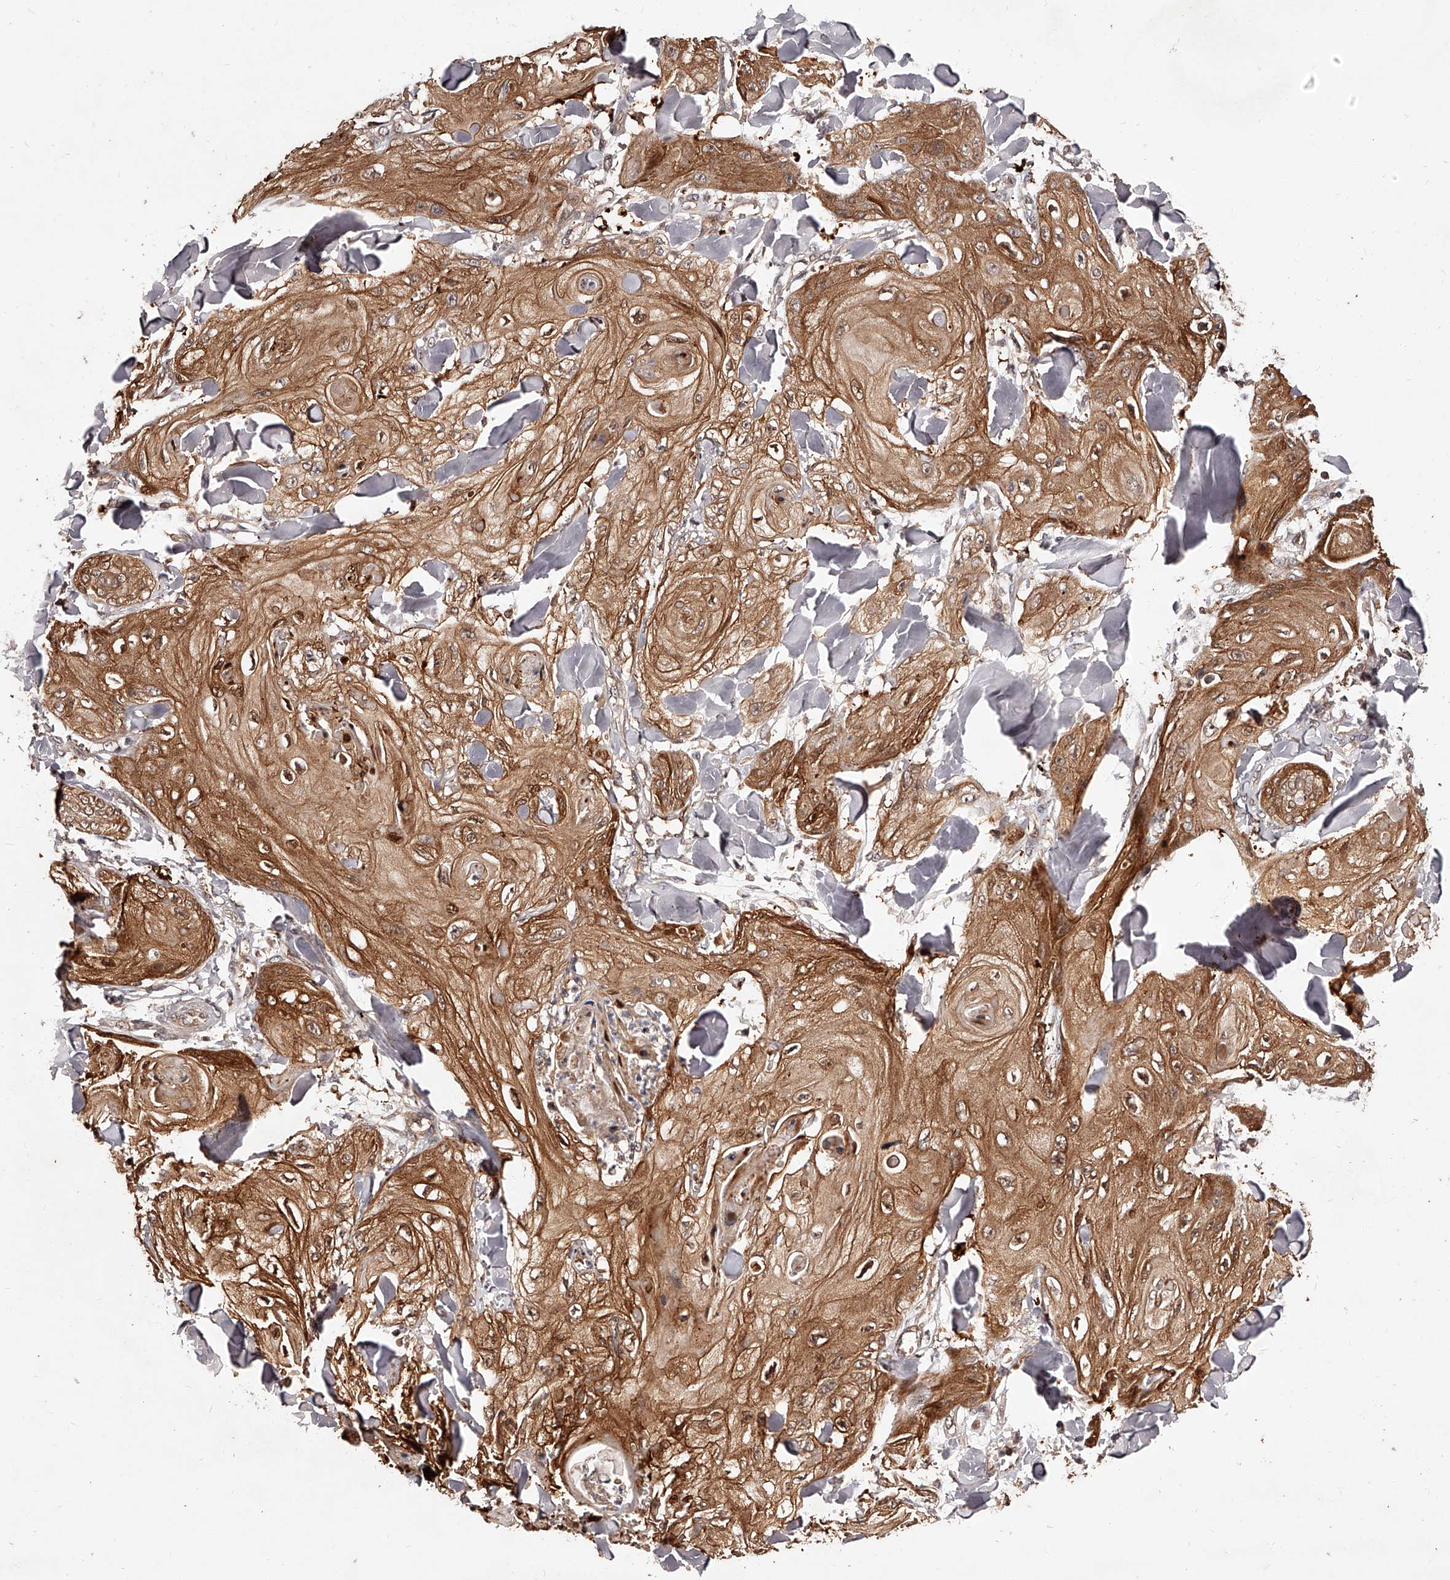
{"staining": {"intensity": "moderate", "quantity": ">75%", "location": "cytoplasmic/membranous,nuclear"}, "tissue": "skin cancer", "cell_type": "Tumor cells", "image_type": "cancer", "snomed": [{"axis": "morphology", "description": "Squamous cell carcinoma, NOS"}, {"axis": "topography", "description": "Skin"}], "caption": "Moderate cytoplasmic/membranous and nuclear positivity for a protein is identified in about >75% of tumor cells of squamous cell carcinoma (skin) using immunohistochemistry.", "gene": "CUL7", "patient": {"sex": "male", "age": 74}}